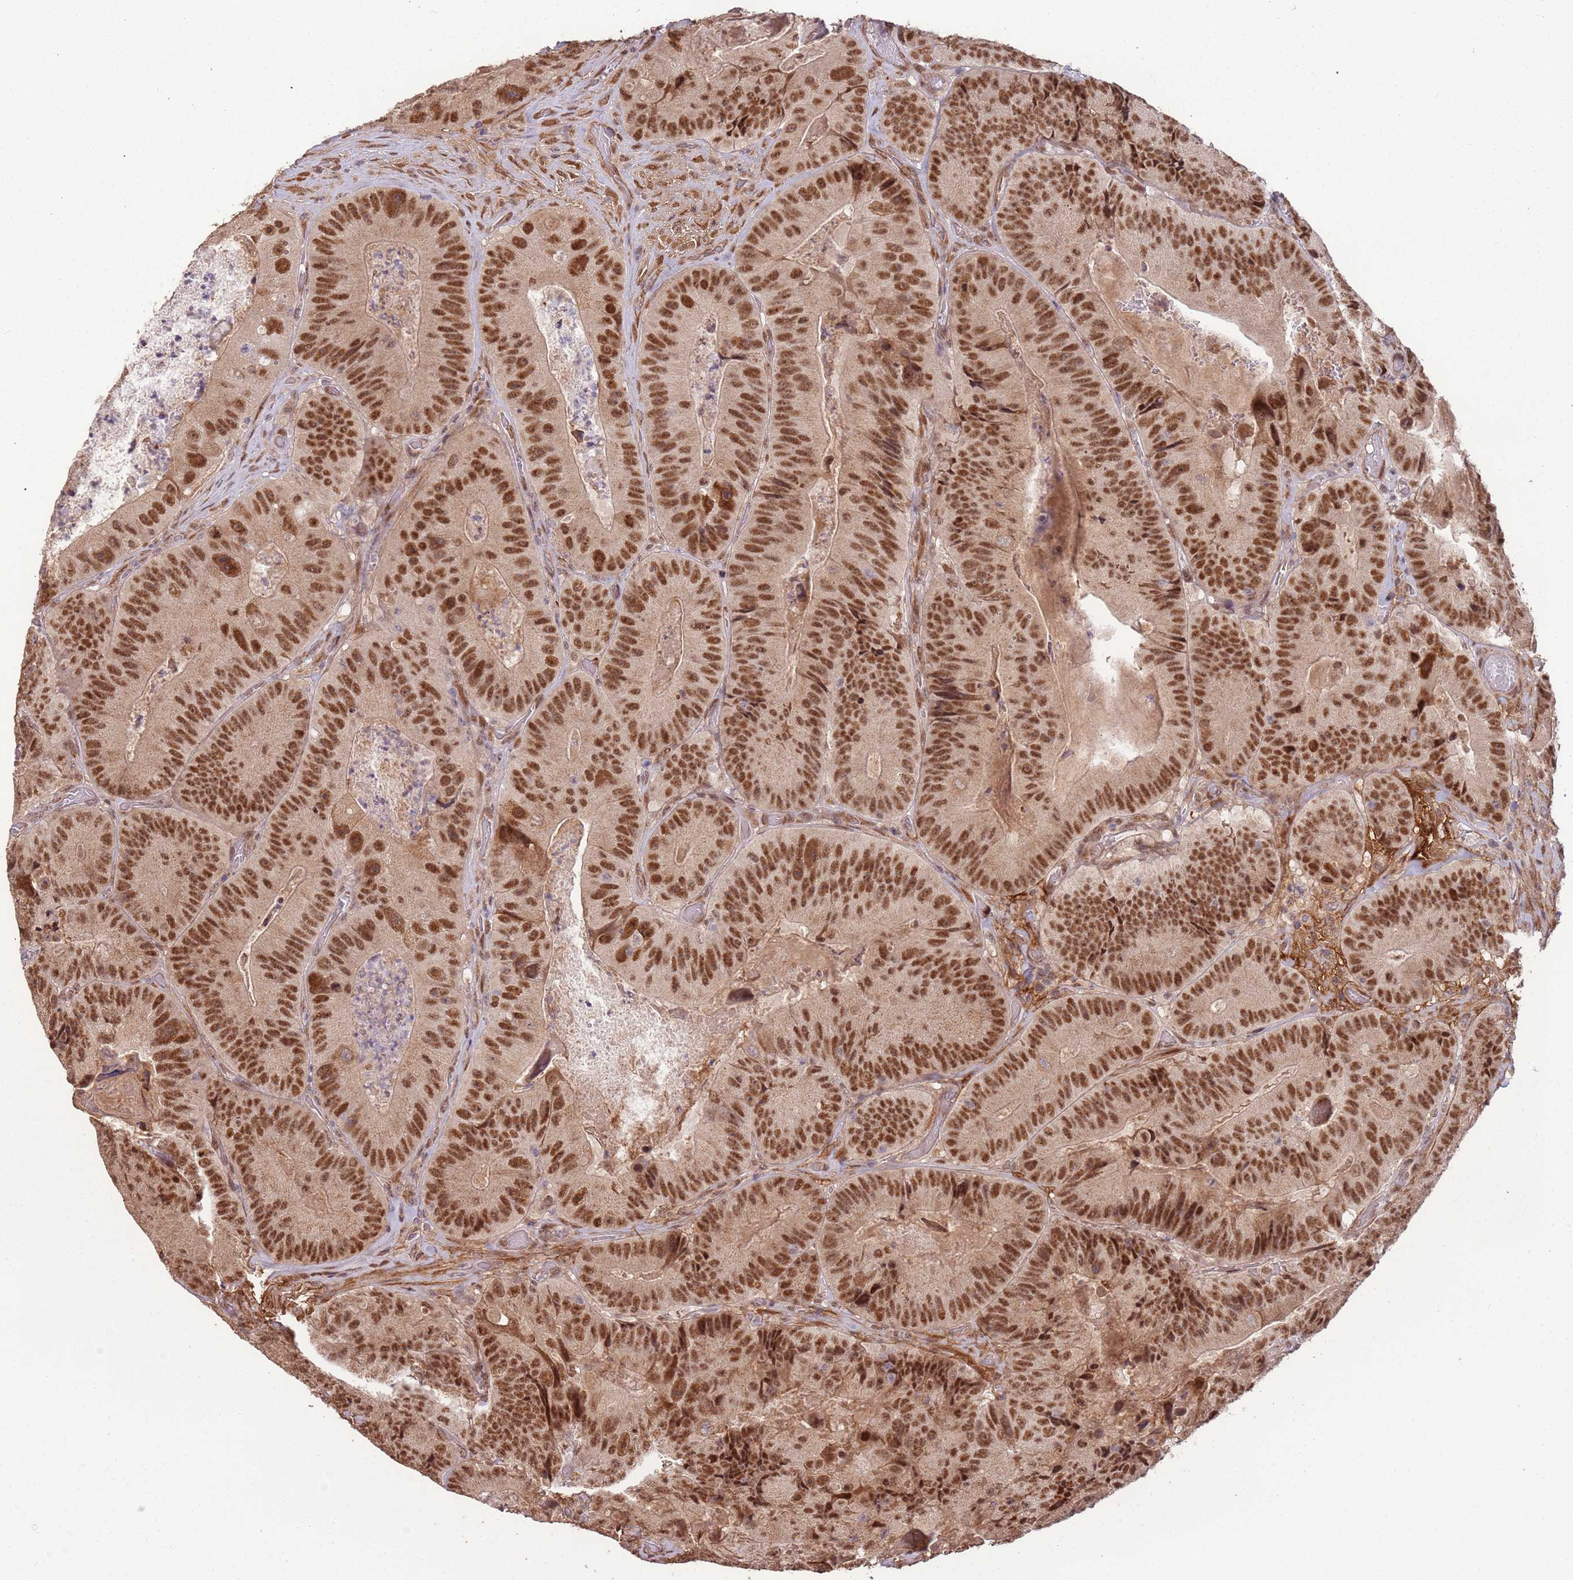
{"staining": {"intensity": "moderate", "quantity": ">75%", "location": "nuclear"}, "tissue": "colorectal cancer", "cell_type": "Tumor cells", "image_type": "cancer", "snomed": [{"axis": "morphology", "description": "Adenocarcinoma, NOS"}, {"axis": "topography", "description": "Colon"}], "caption": "Protein staining demonstrates moderate nuclear expression in about >75% of tumor cells in adenocarcinoma (colorectal).", "gene": "POLR3H", "patient": {"sex": "female", "age": 86}}